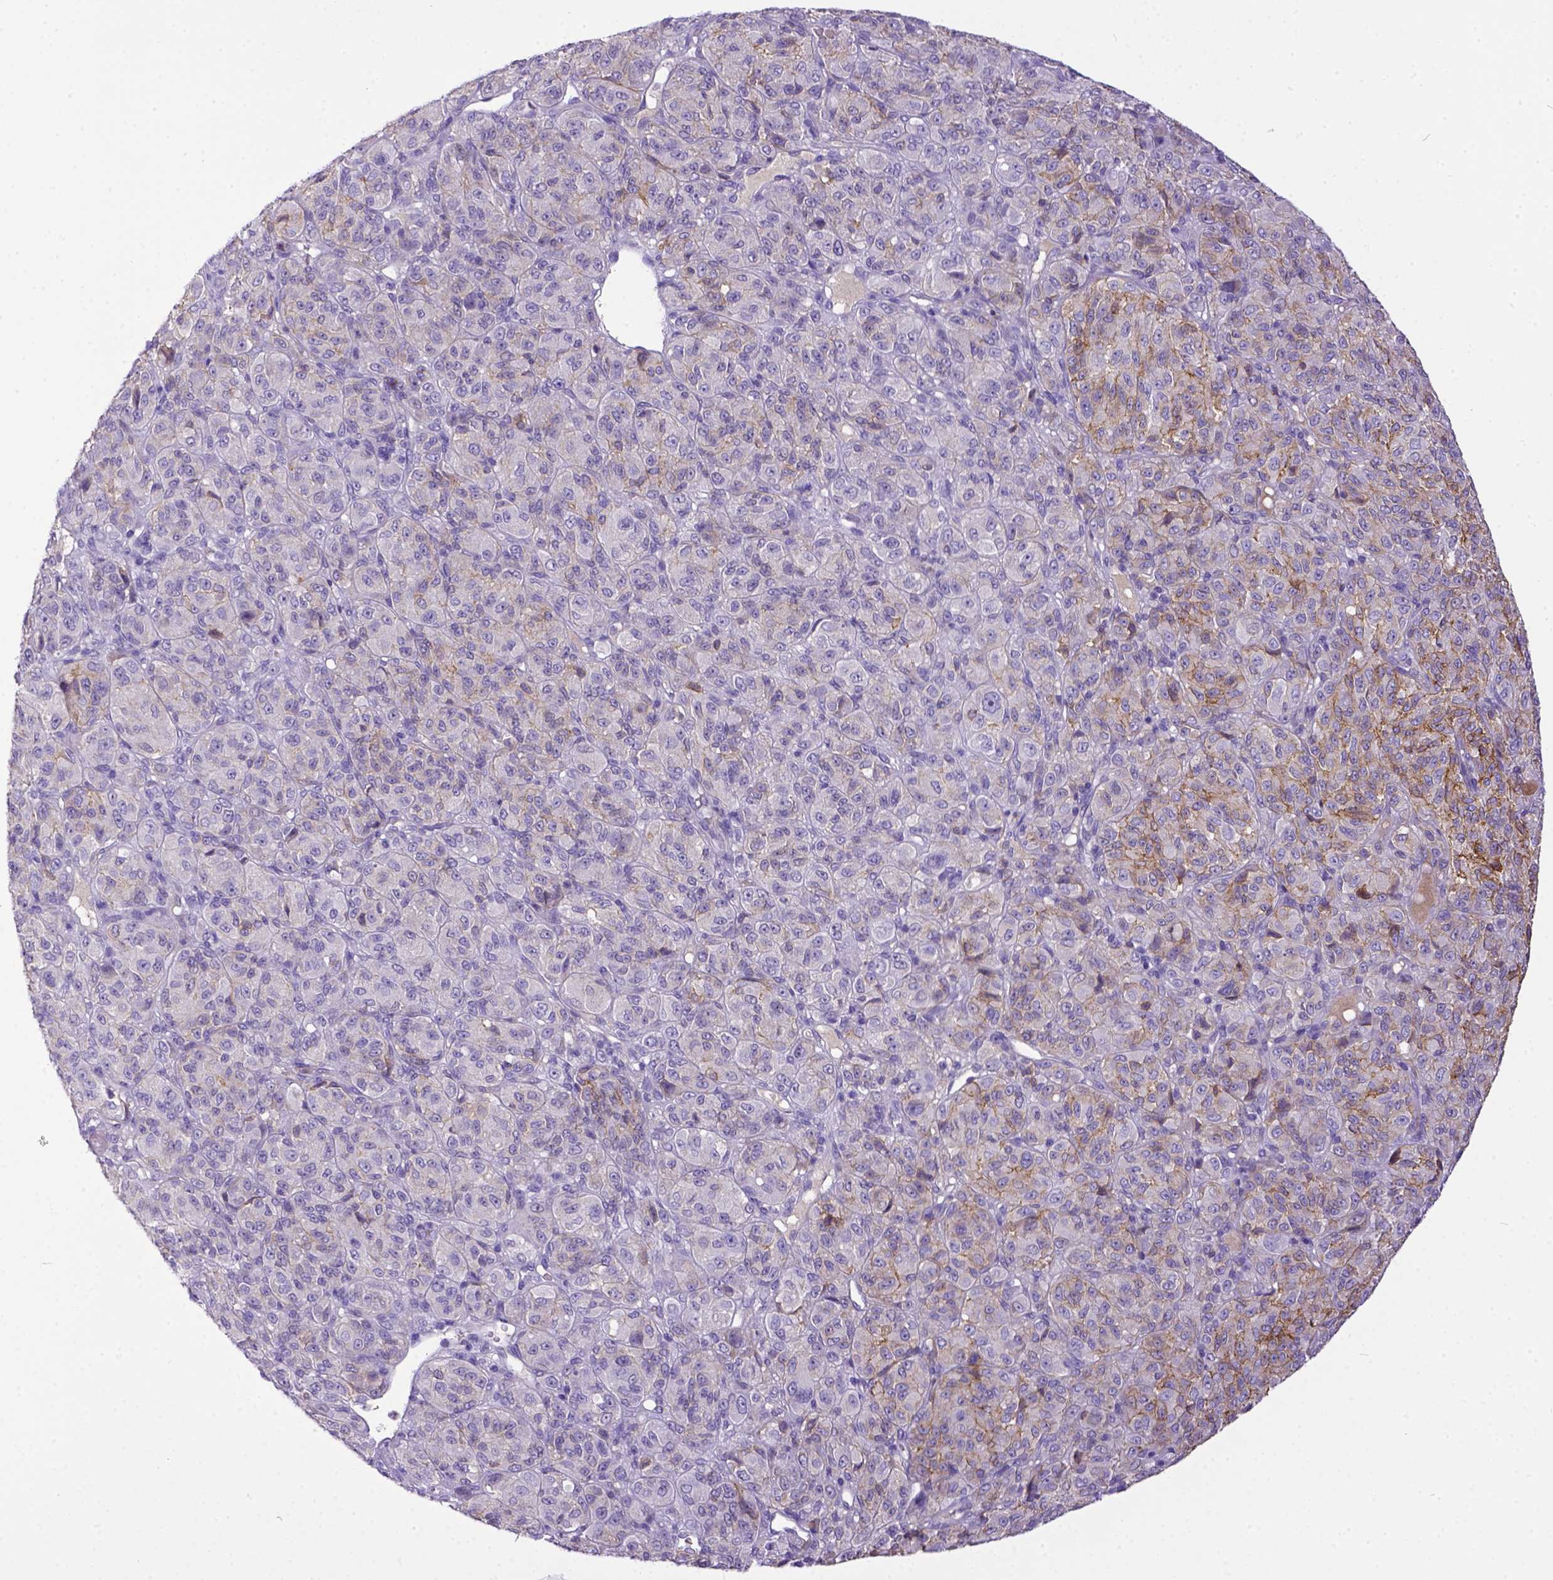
{"staining": {"intensity": "moderate", "quantity": "<25%", "location": "cytoplasmic/membranous"}, "tissue": "melanoma", "cell_type": "Tumor cells", "image_type": "cancer", "snomed": [{"axis": "morphology", "description": "Malignant melanoma, Metastatic site"}, {"axis": "topography", "description": "Brain"}], "caption": "Immunohistochemical staining of human melanoma displays moderate cytoplasmic/membranous protein expression in about <25% of tumor cells.", "gene": "KIT", "patient": {"sex": "female", "age": 56}}